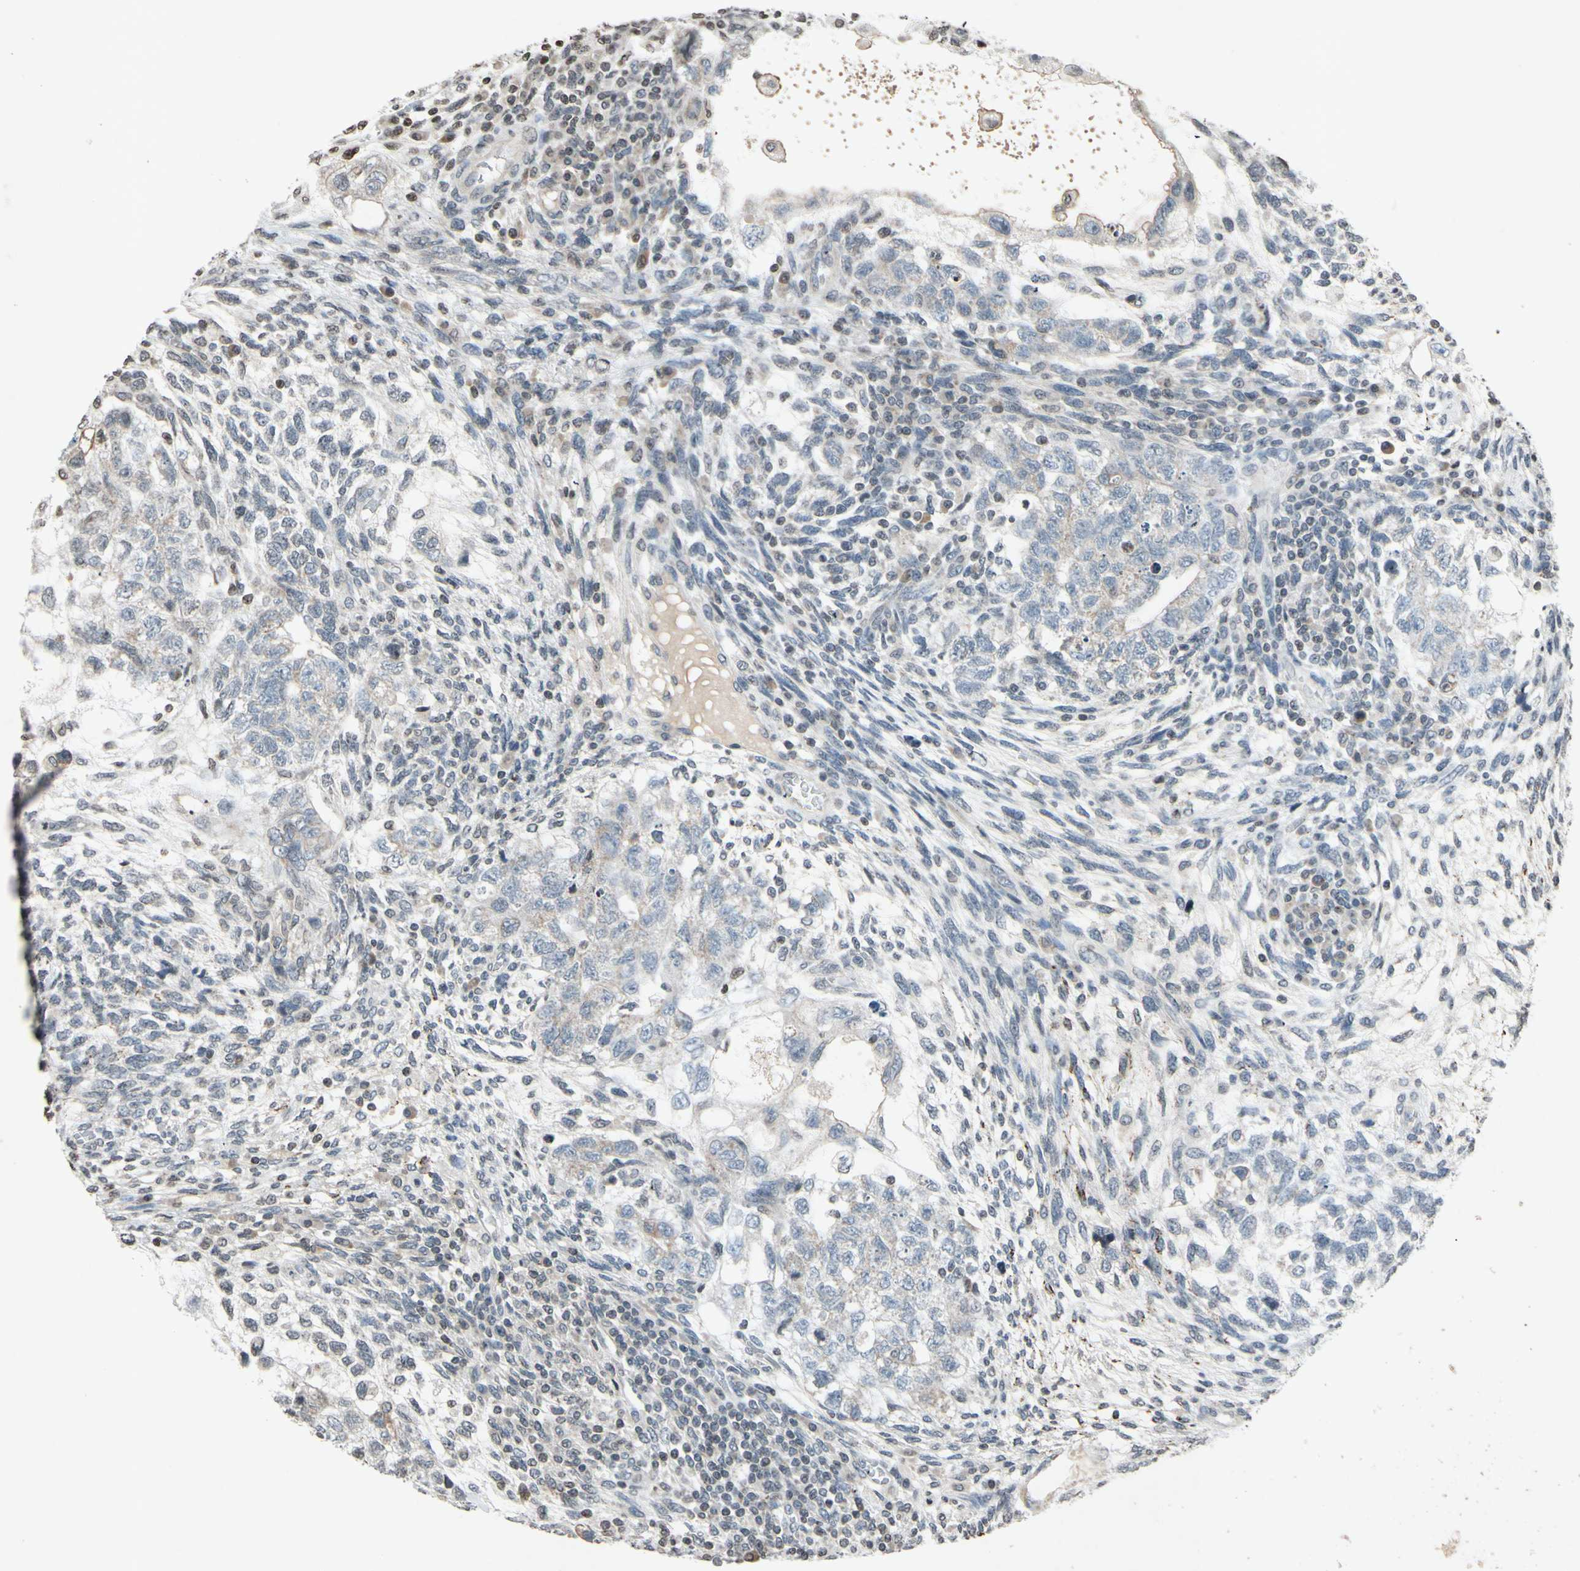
{"staining": {"intensity": "weak", "quantity": "<25%", "location": "cytoplasmic/membranous"}, "tissue": "testis cancer", "cell_type": "Tumor cells", "image_type": "cancer", "snomed": [{"axis": "morphology", "description": "Normal tissue, NOS"}, {"axis": "morphology", "description": "Carcinoma, Embryonal, NOS"}, {"axis": "topography", "description": "Testis"}], "caption": "This is an IHC micrograph of human embryonal carcinoma (testis). There is no positivity in tumor cells.", "gene": "CLDN11", "patient": {"sex": "male", "age": 36}}